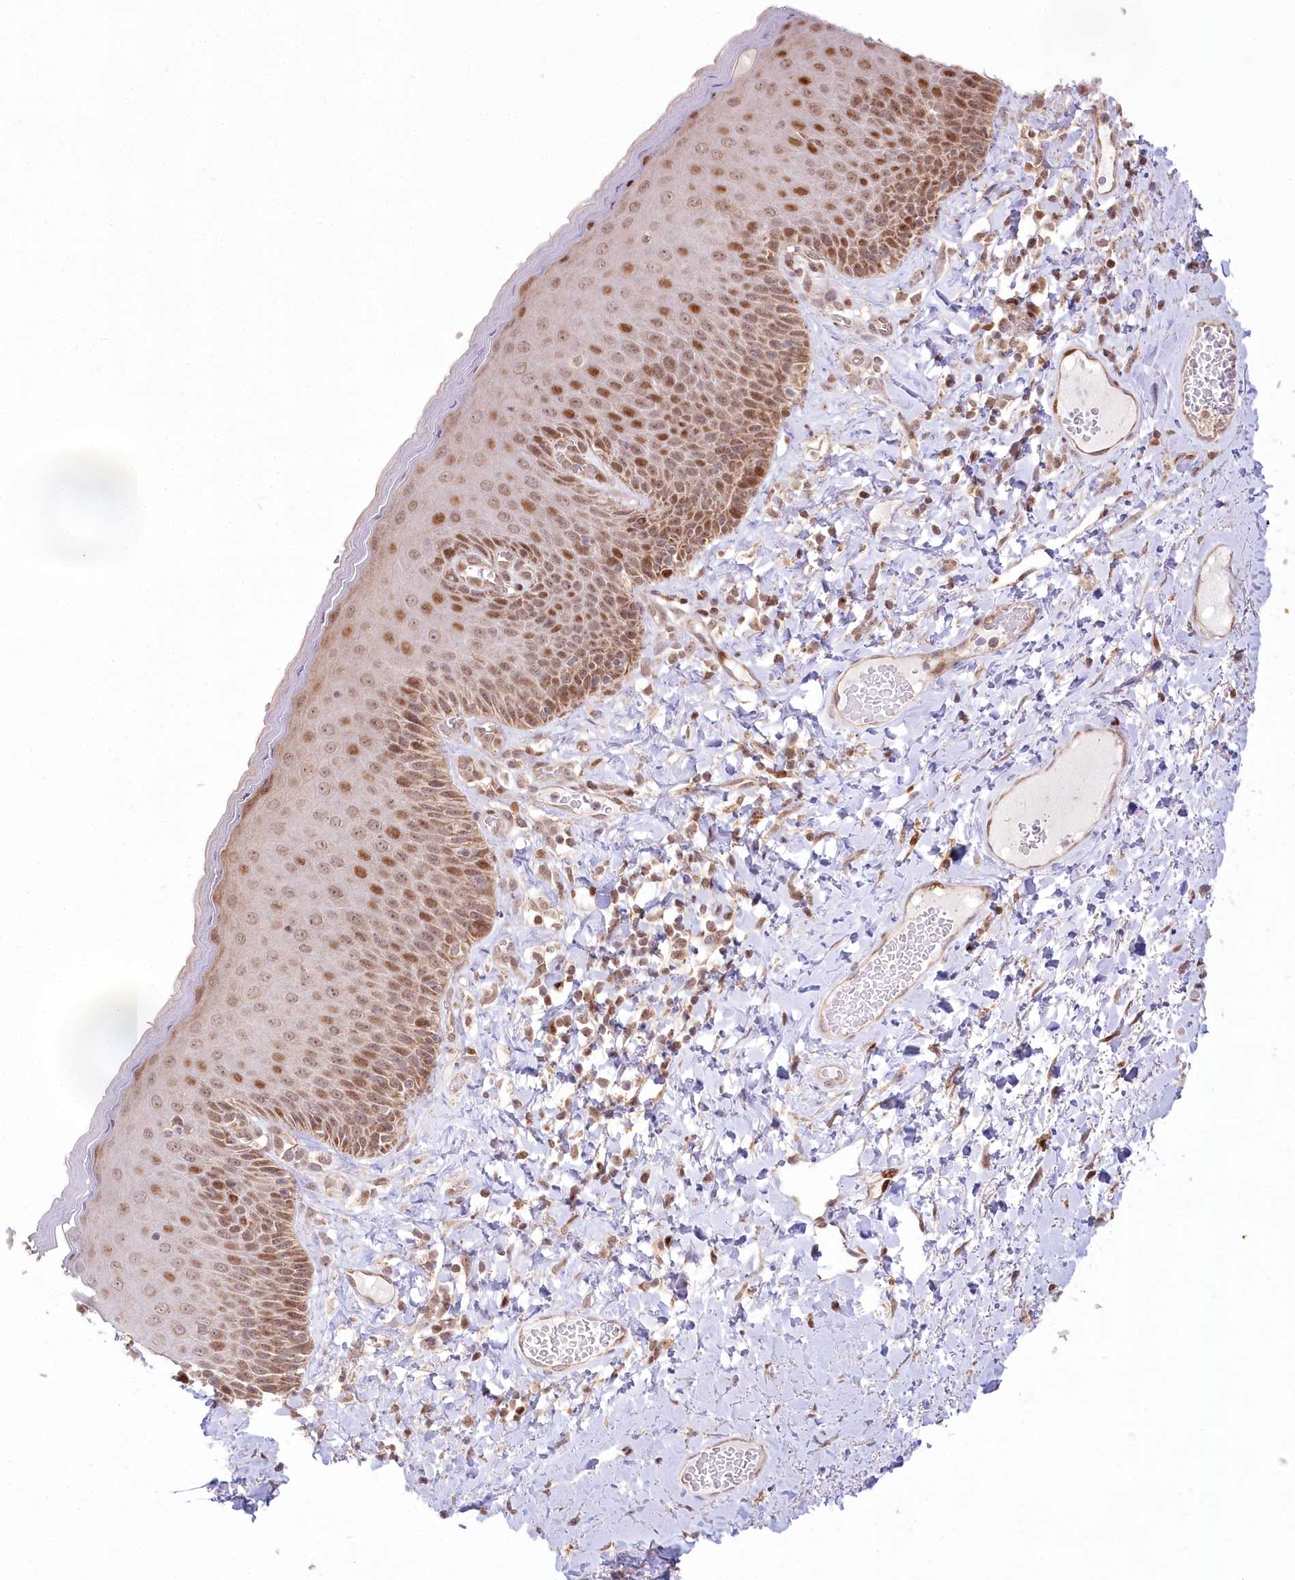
{"staining": {"intensity": "strong", "quantity": "25%-75%", "location": "nuclear"}, "tissue": "skin", "cell_type": "Epidermal cells", "image_type": "normal", "snomed": [{"axis": "morphology", "description": "Normal tissue, NOS"}, {"axis": "topography", "description": "Anal"}], "caption": "Immunohistochemistry photomicrograph of normal skin: skin stained using immunohistochemistry displays high levels of strong protein expression localized specifically in the nuclear of epidermal cells, appearing as a nuclear brown color.", "gene": "PYURF", "patient": {"sex": "male", "age": 69}}